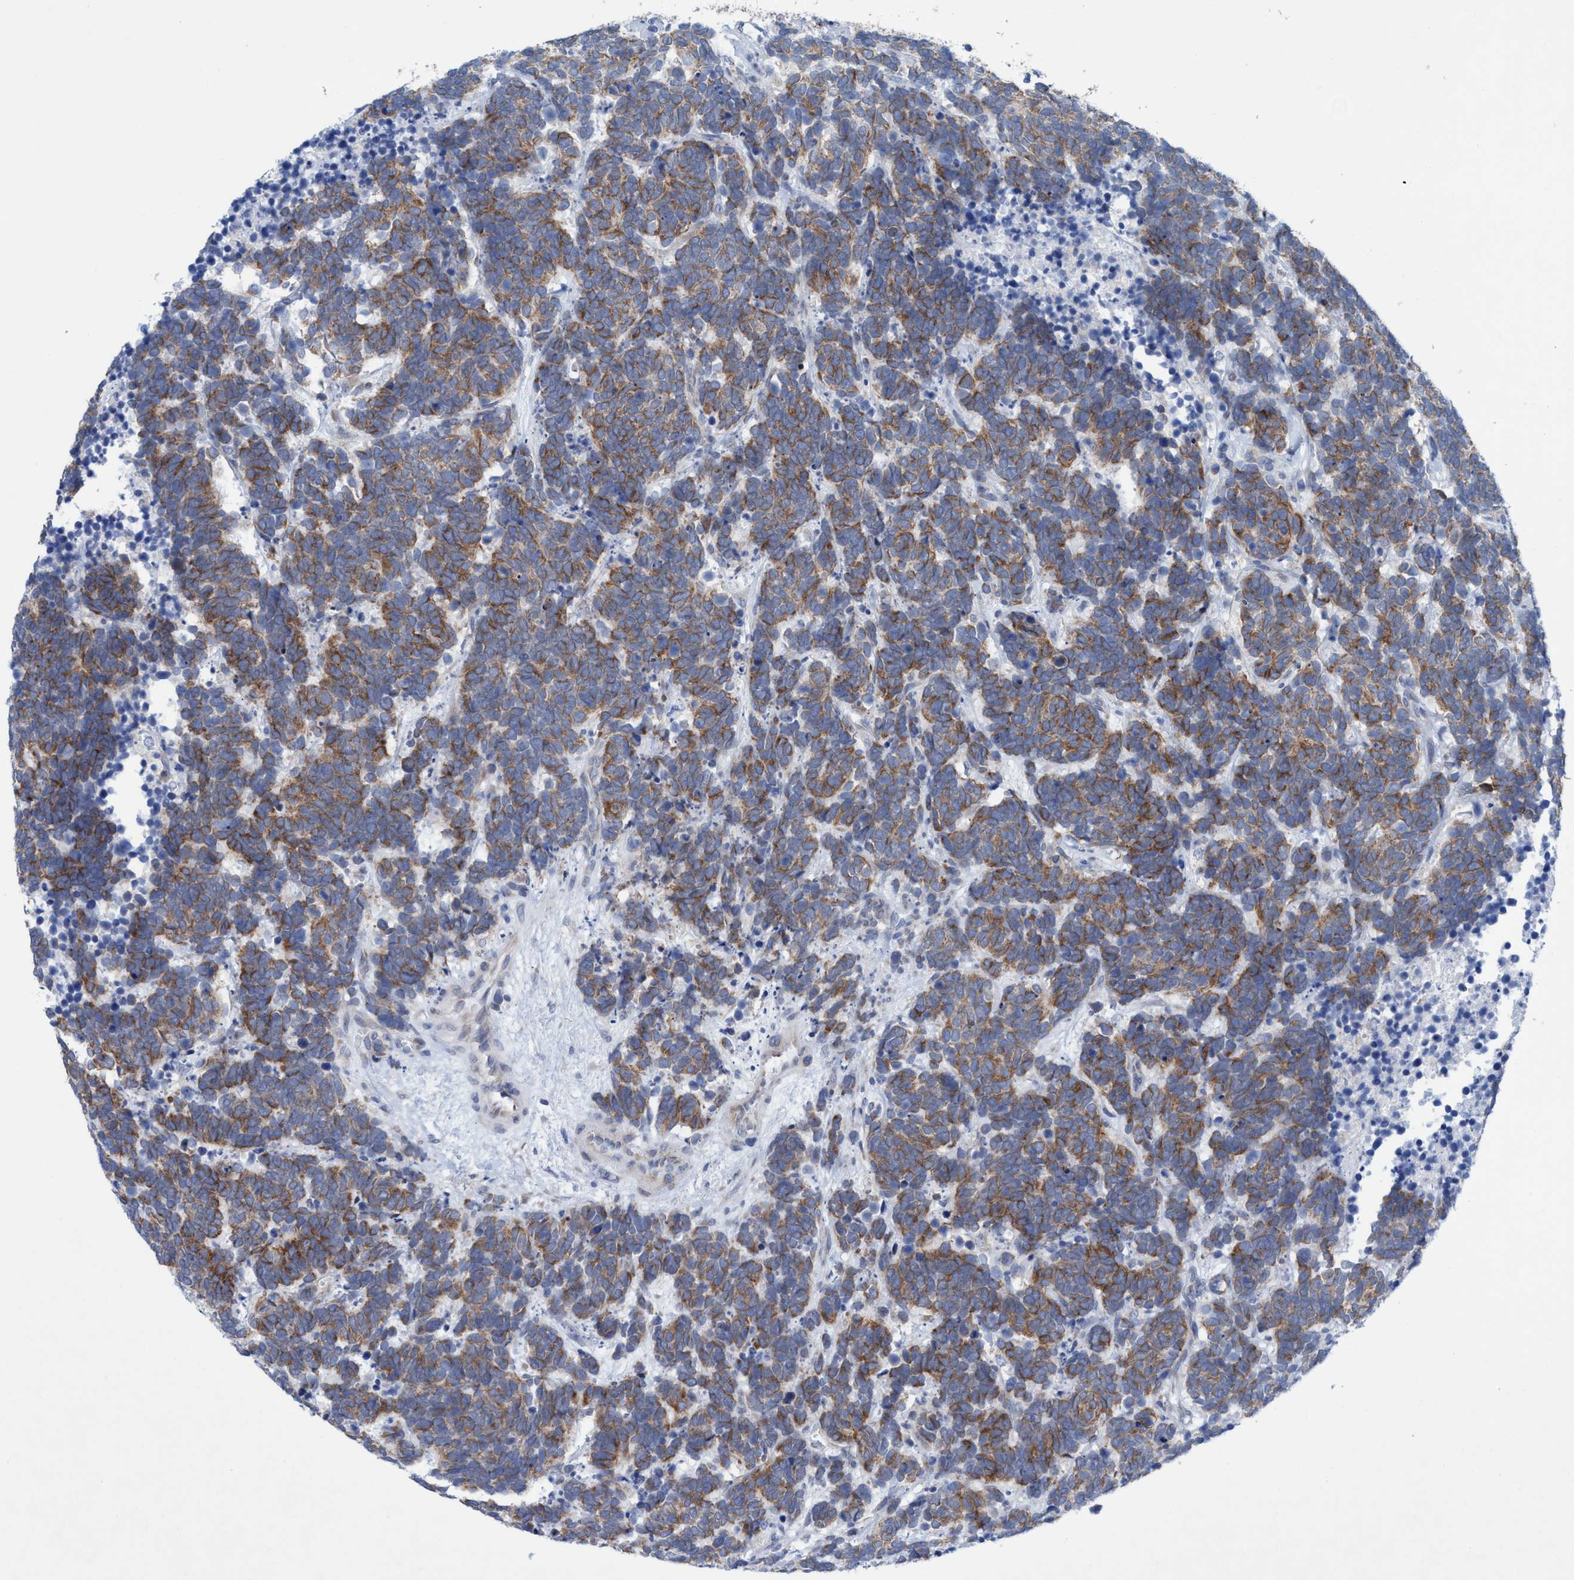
{"staining": {"intensity": "moderate", "quantity": ">75%", "location": "cytoplasmic/membranous"}, "tissue": "carcinoid", "cell_type": "Tumor cells", "image_type": "cancer", "snomed": [{"axis": "morphology", "description": "Carcinoma, NOS"}, {"axis": "morphology", "description": "Carcinoid, malignant, NOS"}, {"axis": "topography", "description": "Urinary bladder"}], "caption": "This is a micrograph of IHC staining of carcinoma, which shows moderate expression in the cytoplasmic/membranous of tumor cells.", "gene": "RSAD1", "patient": {"sex": "male", "age": 57}}